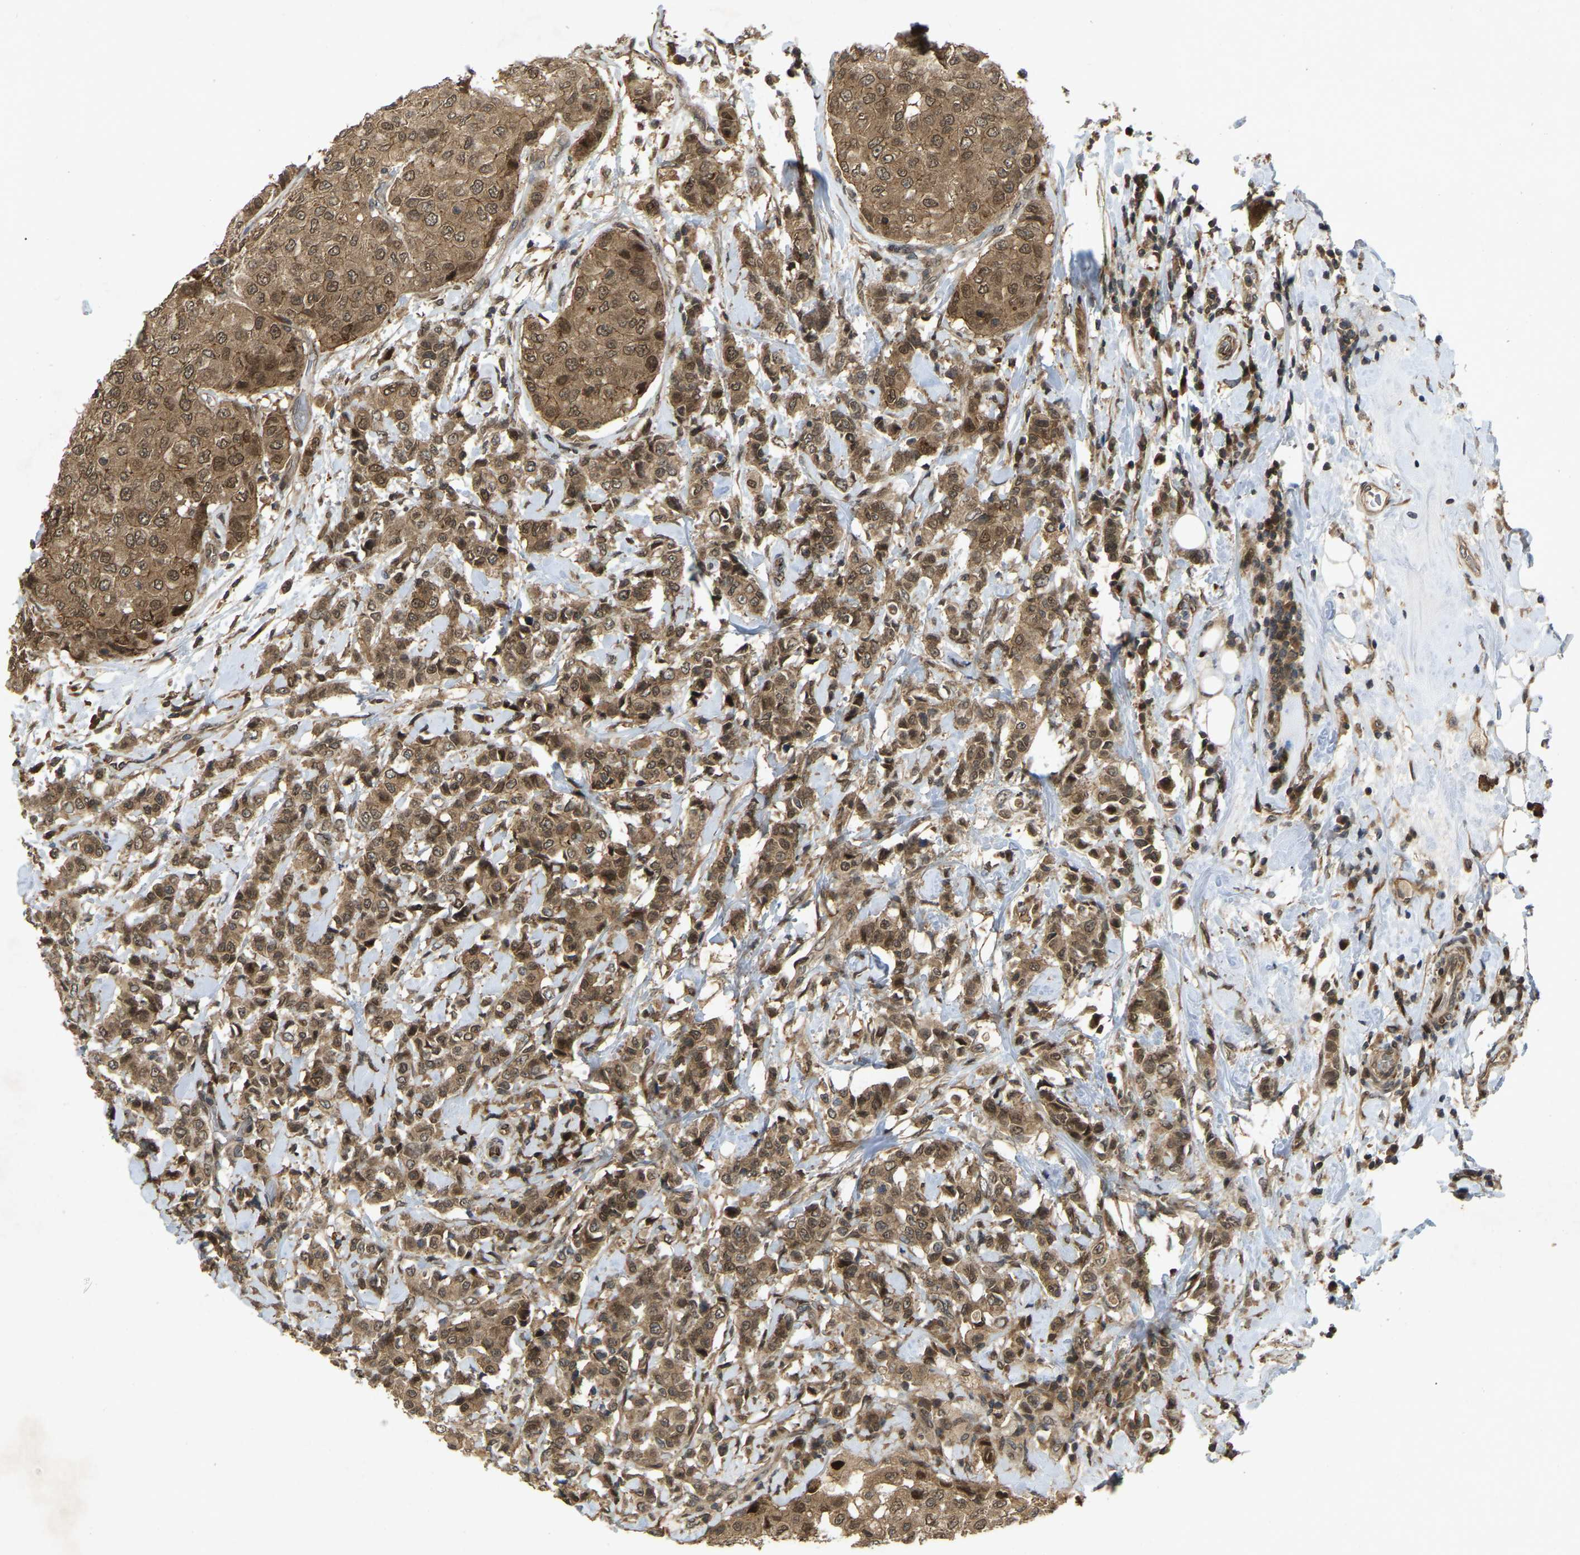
{"staining": {"intensity": "moderate", "quantity": ">75%", "location": "cytoplasmic/membranous,nuclear"}, "tissue": "breast cancer", "cell_type": "Tumor cells", "image_type": "cancer", "snomed": [{"axis": "morphology", "description": "Duct carcinoma"}, {"axis": "topography", "description": "Breast"}], "caption": "A medium amount of moderate cytoplasmic/membranous and nuclear staining is appreciated in approximately >75% of tumor cells in breast cancer tissue. (DAB (3,3'-diaminobenzidine) IHC, brown staining for protein, blue staining for nuclei).", "gene": "KIAA1549", "patient": {"sex": "female", "age": 27}}